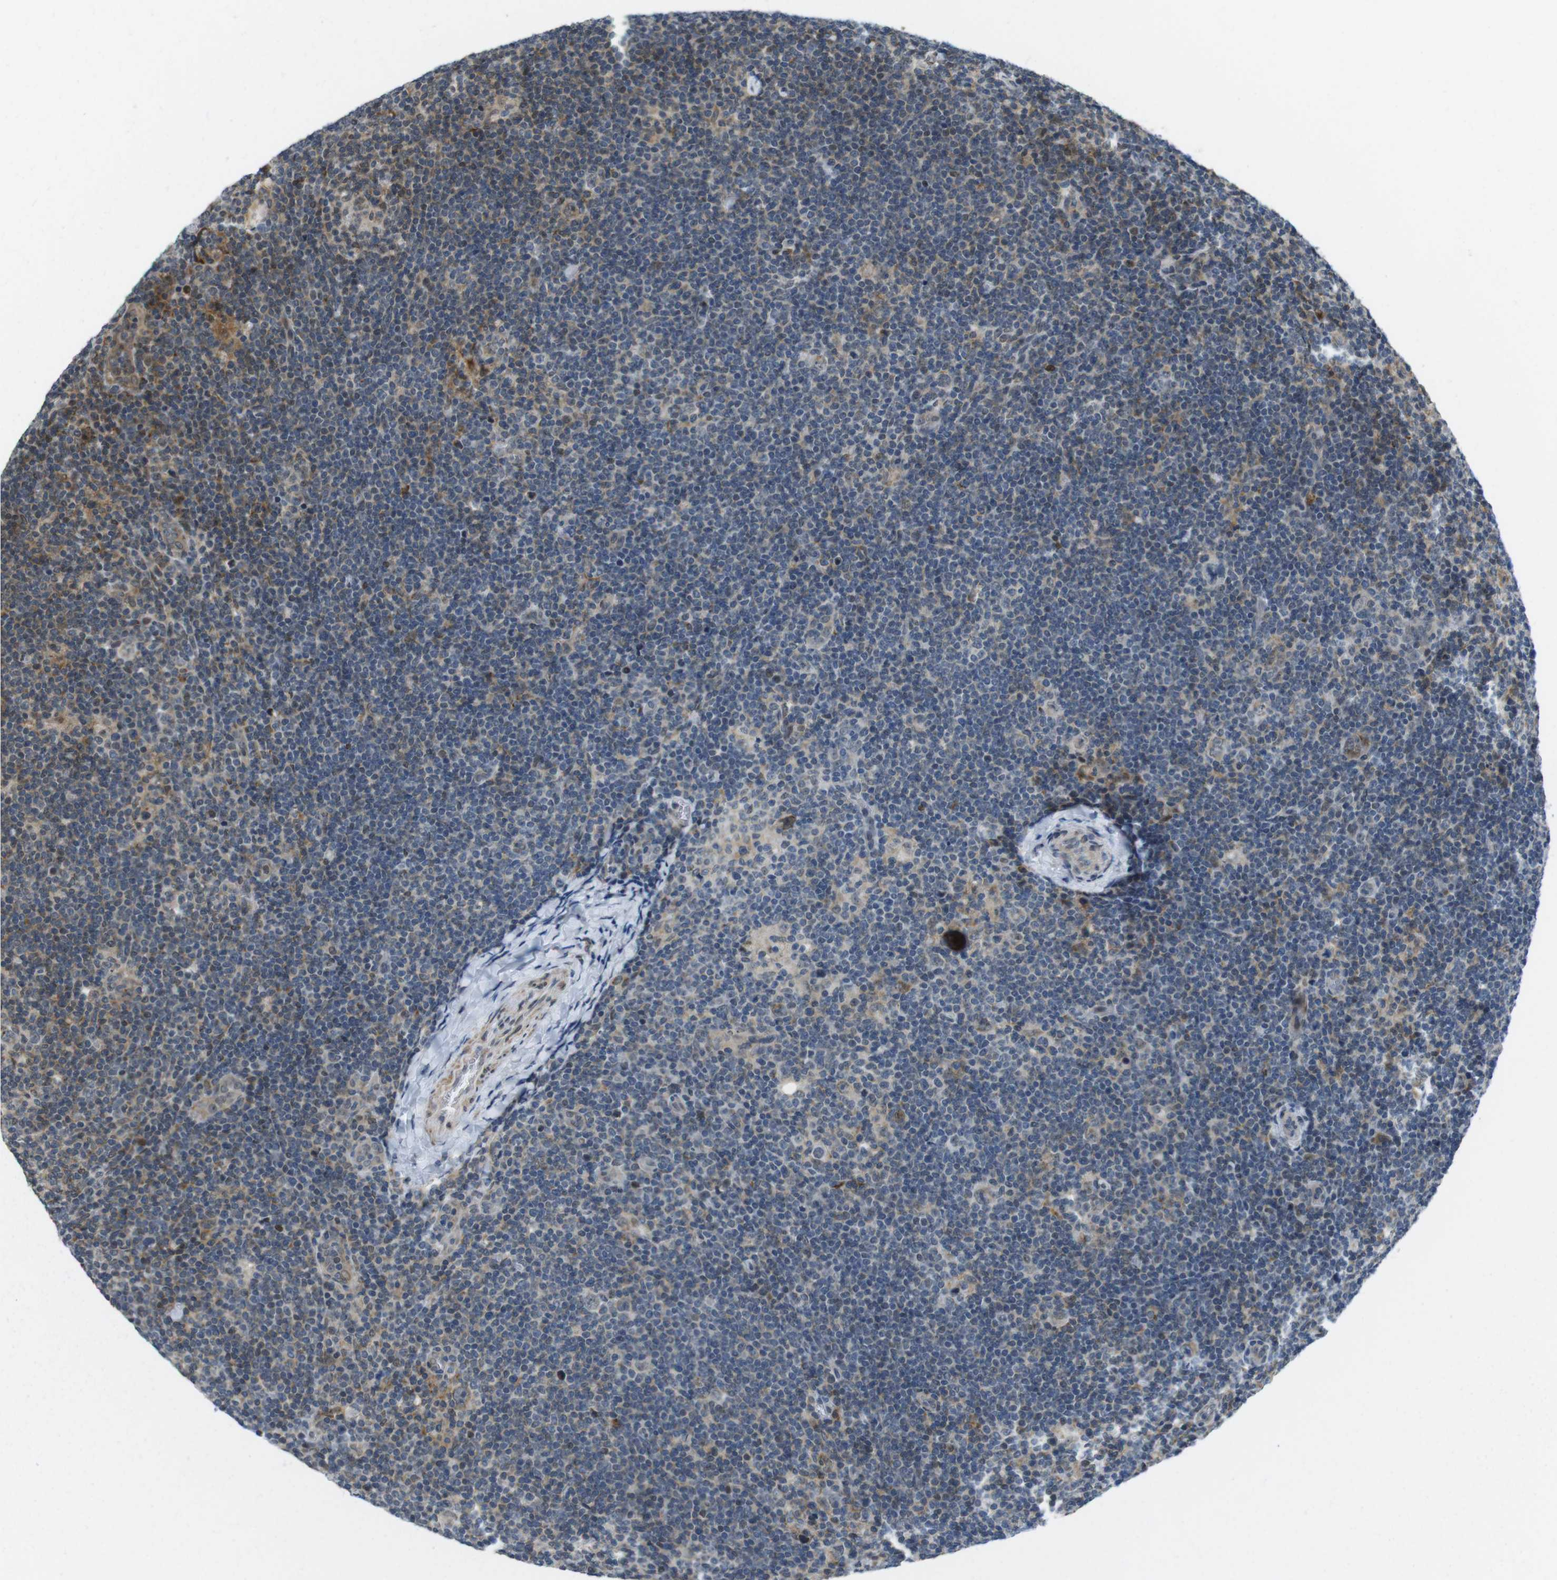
{"staining": {"intensity": "weak", "quantity": "25%-75%", "location": "cytoplasmic/membranous"}, "tissue": "lymphoma", "cell_type": "Tumor cells", "image_type": "cancer", "snomed": [{"axis": "morphology", "description": "Hodgkin's disease, NOS"}, {"axis": "topography", "description": "Lymph node"}], "caption": "Hodgkin's disease stained with DAB immunohistochemistry demonstrates low levels of weak cytoplasmic/membranous staining in about 25%-75% of tumor cells.", "gene": "USP7", "patient": {"sex": "female", "age": 57}}